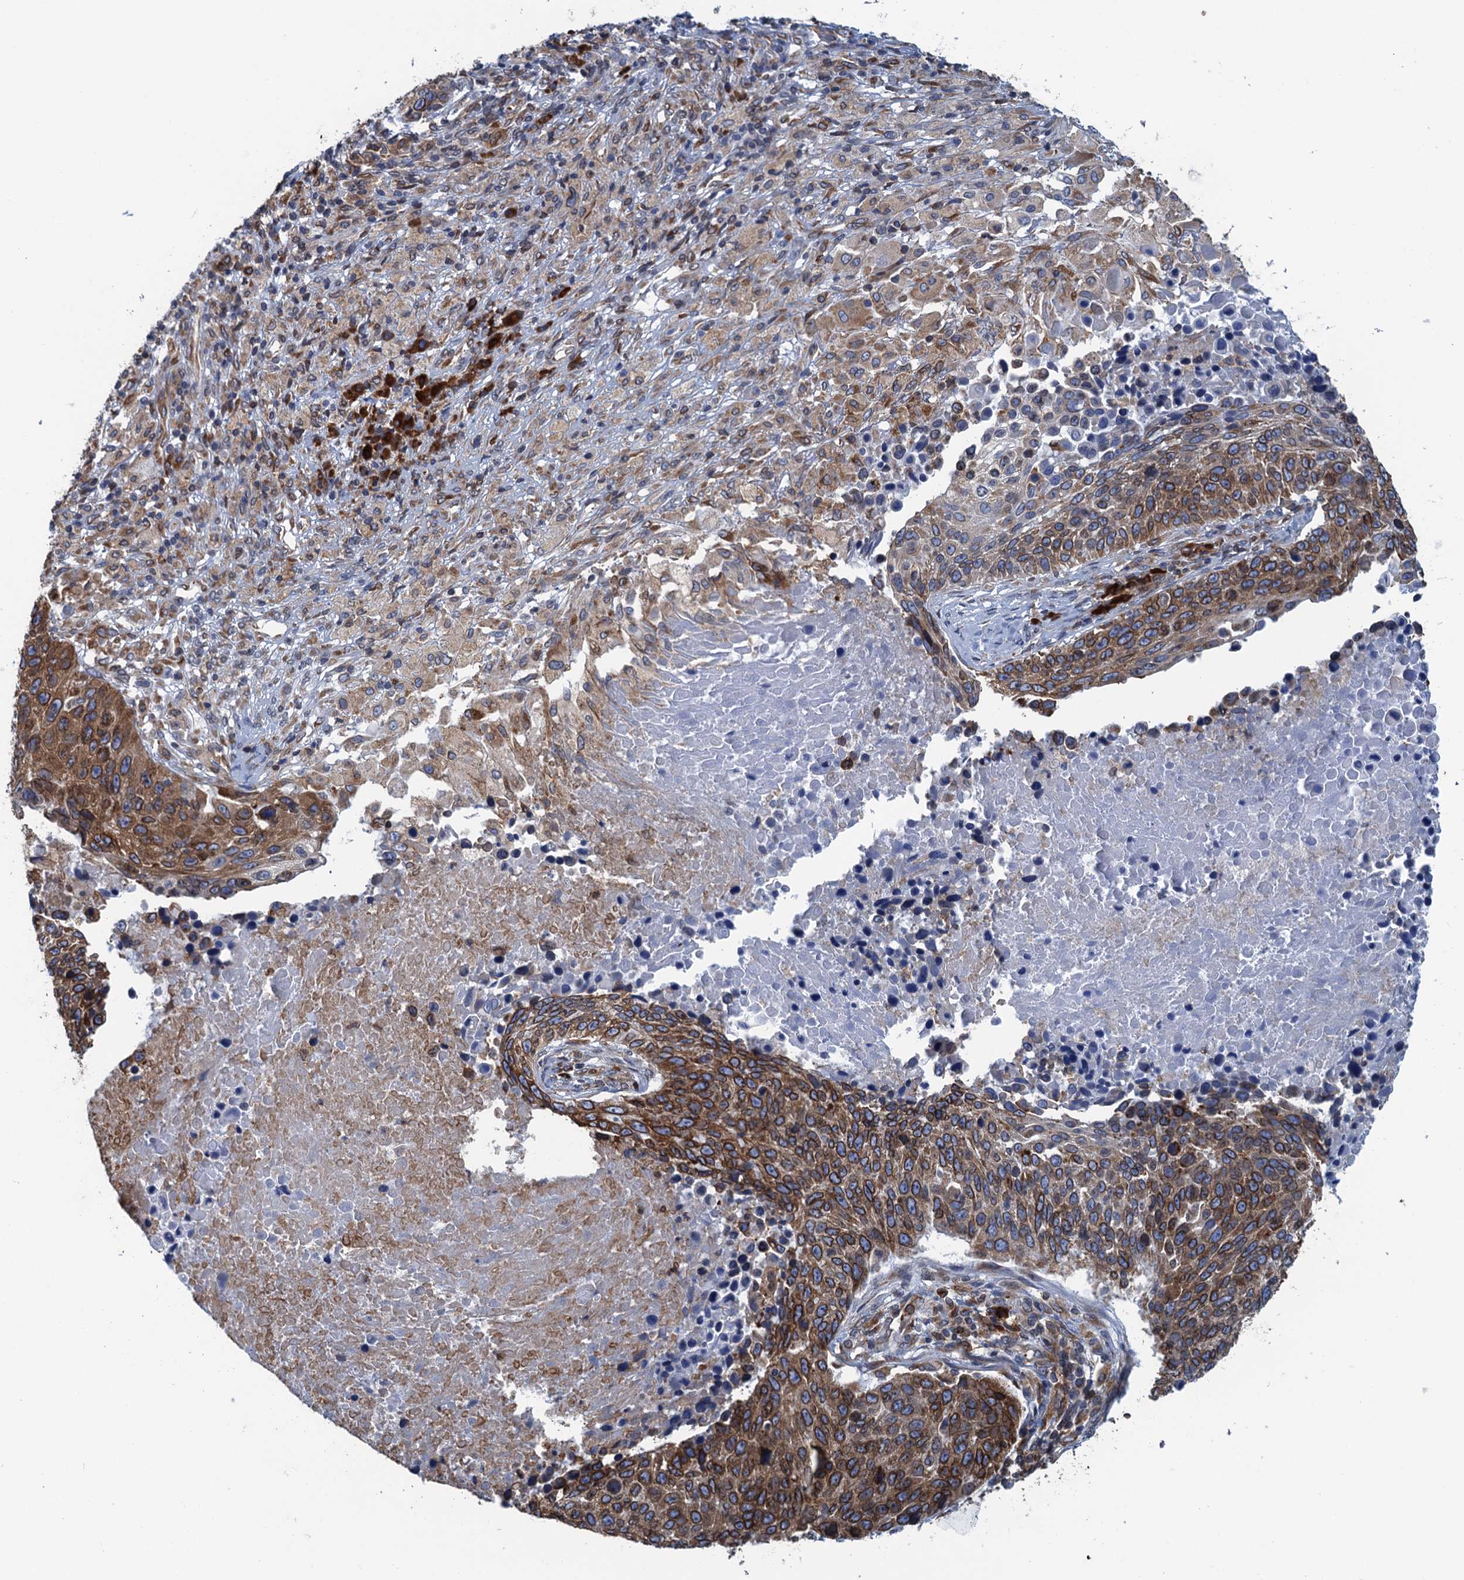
{"staining": {"intensity": "strong", "quantity": ">75%", "location": "cytoplasmic/membranous"}, "tissue": "lung cancer", "cell_type": "Tumor cells", "image_type": "cancer", "snomed": [{"axis": "morphology", "description": "Normal tissue, NOS"}, {"axis": "morphology", "description": "Squamous cell carcinoma, NOS"}, {"axis": "topography", "description": "Lymph node"}, {"axis": "topography", "description": "Lung"}], "caption": "High-magnification brightfield microscopy of lung cancer stained with DAB (brown) and counterstained with hematoxylin (blue). tumor cells exhibit strong cytoplasmic/membranous expression is seen in approximately>75% of cells. (DAB (3,3'-diaminobenzidine) IHC with brightfield microscopy, high magnification).", "gene": "TMEM205", "patient": {"sex": "male", "age": 66}}